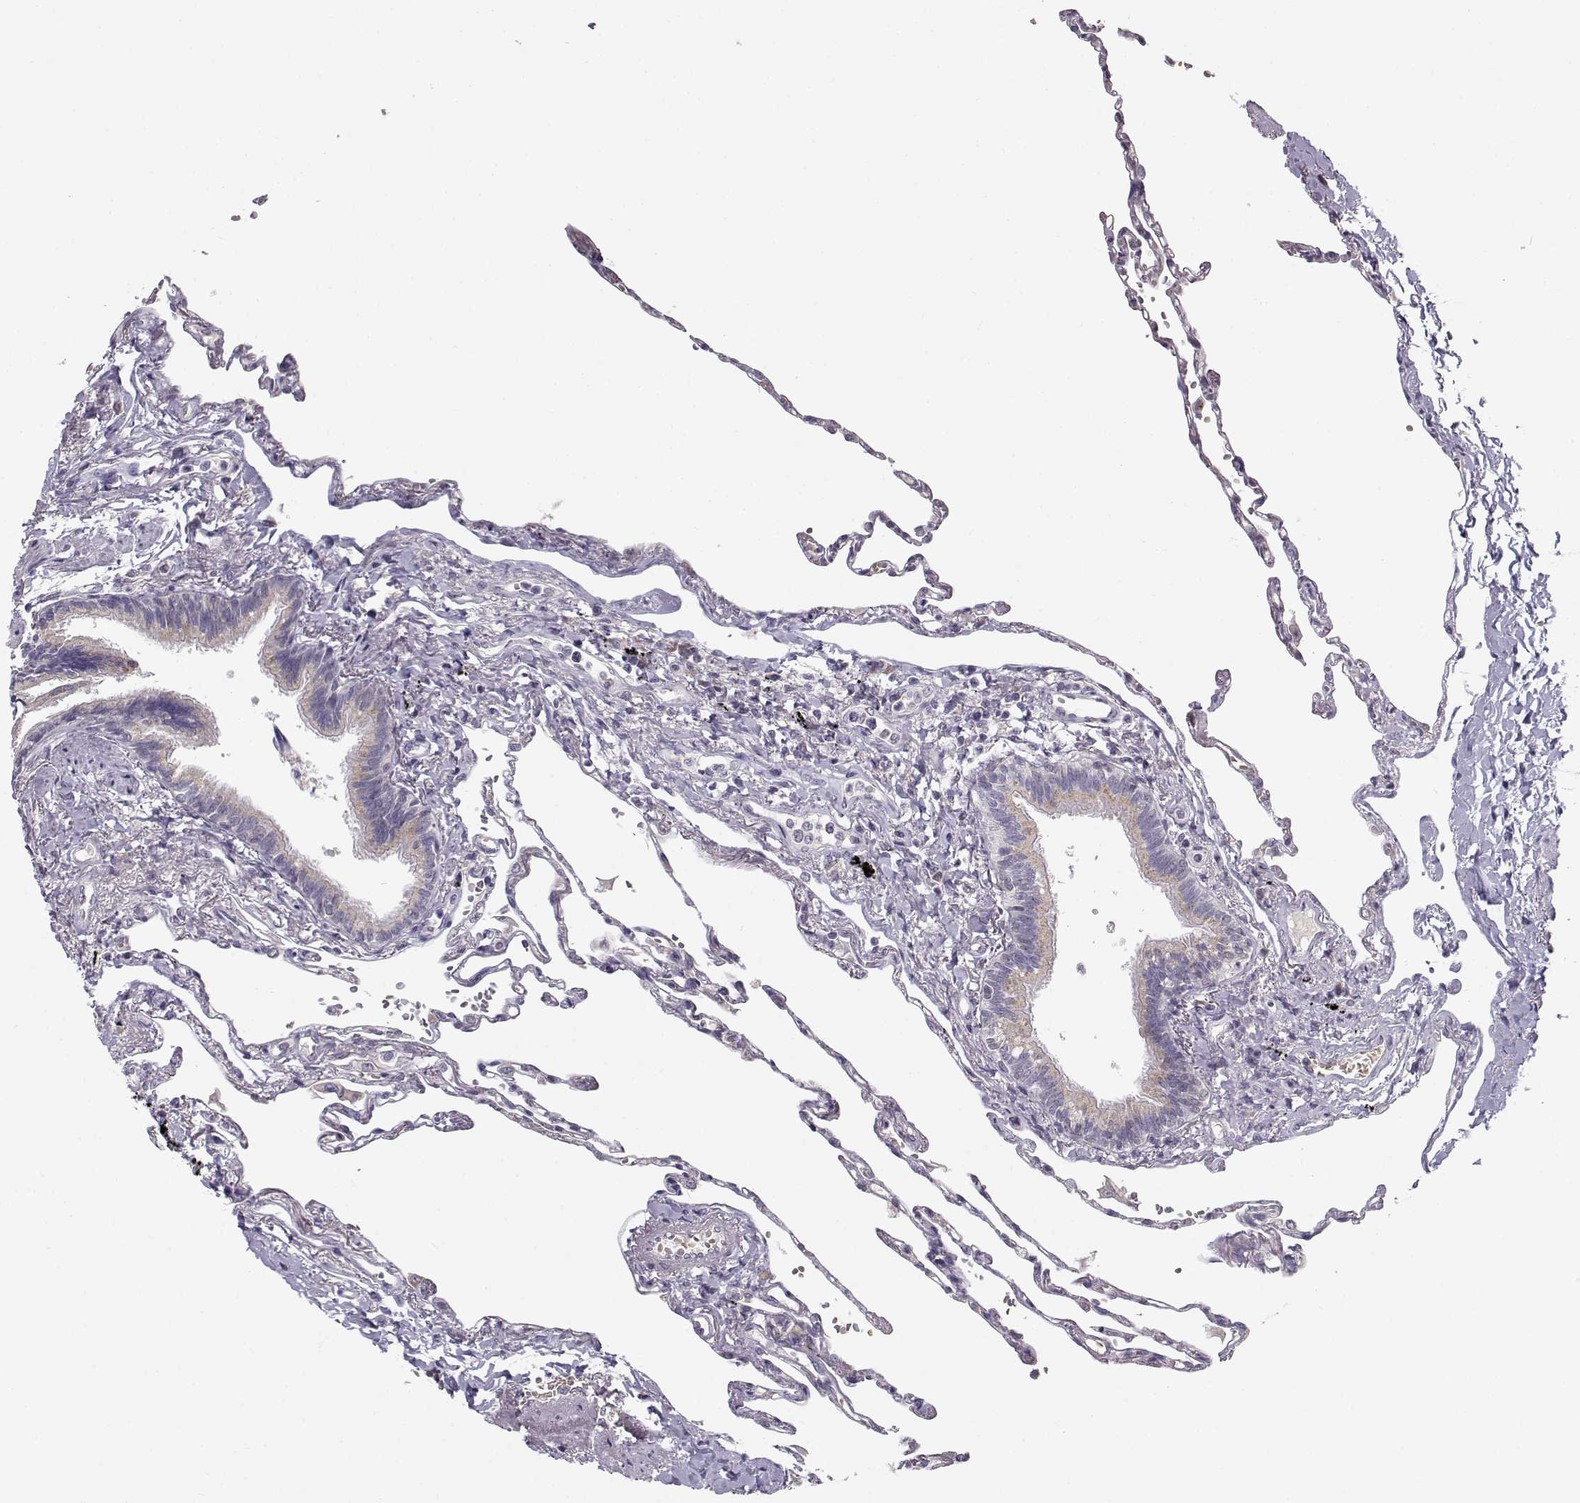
{"staining": {"intensity": "negative", "quantity": "none", "location": "none"}, "tissue": "lung", "cell_type": "Alveolar cells", "image_type": "normal", "snomed": [{"axis": "morphology", "description": "Normal tissue, NOS"}, {"axis": "topography", "description": "Lung"}], "caption": "The micrograph shows no staining of alveolar cells in normal lung. (Brightfield microscopy of DAB immunohistochemistry (IHC) at high magnification).", "gene": "SLC4A5", "patient": {"sex": "male", "age": 78}}